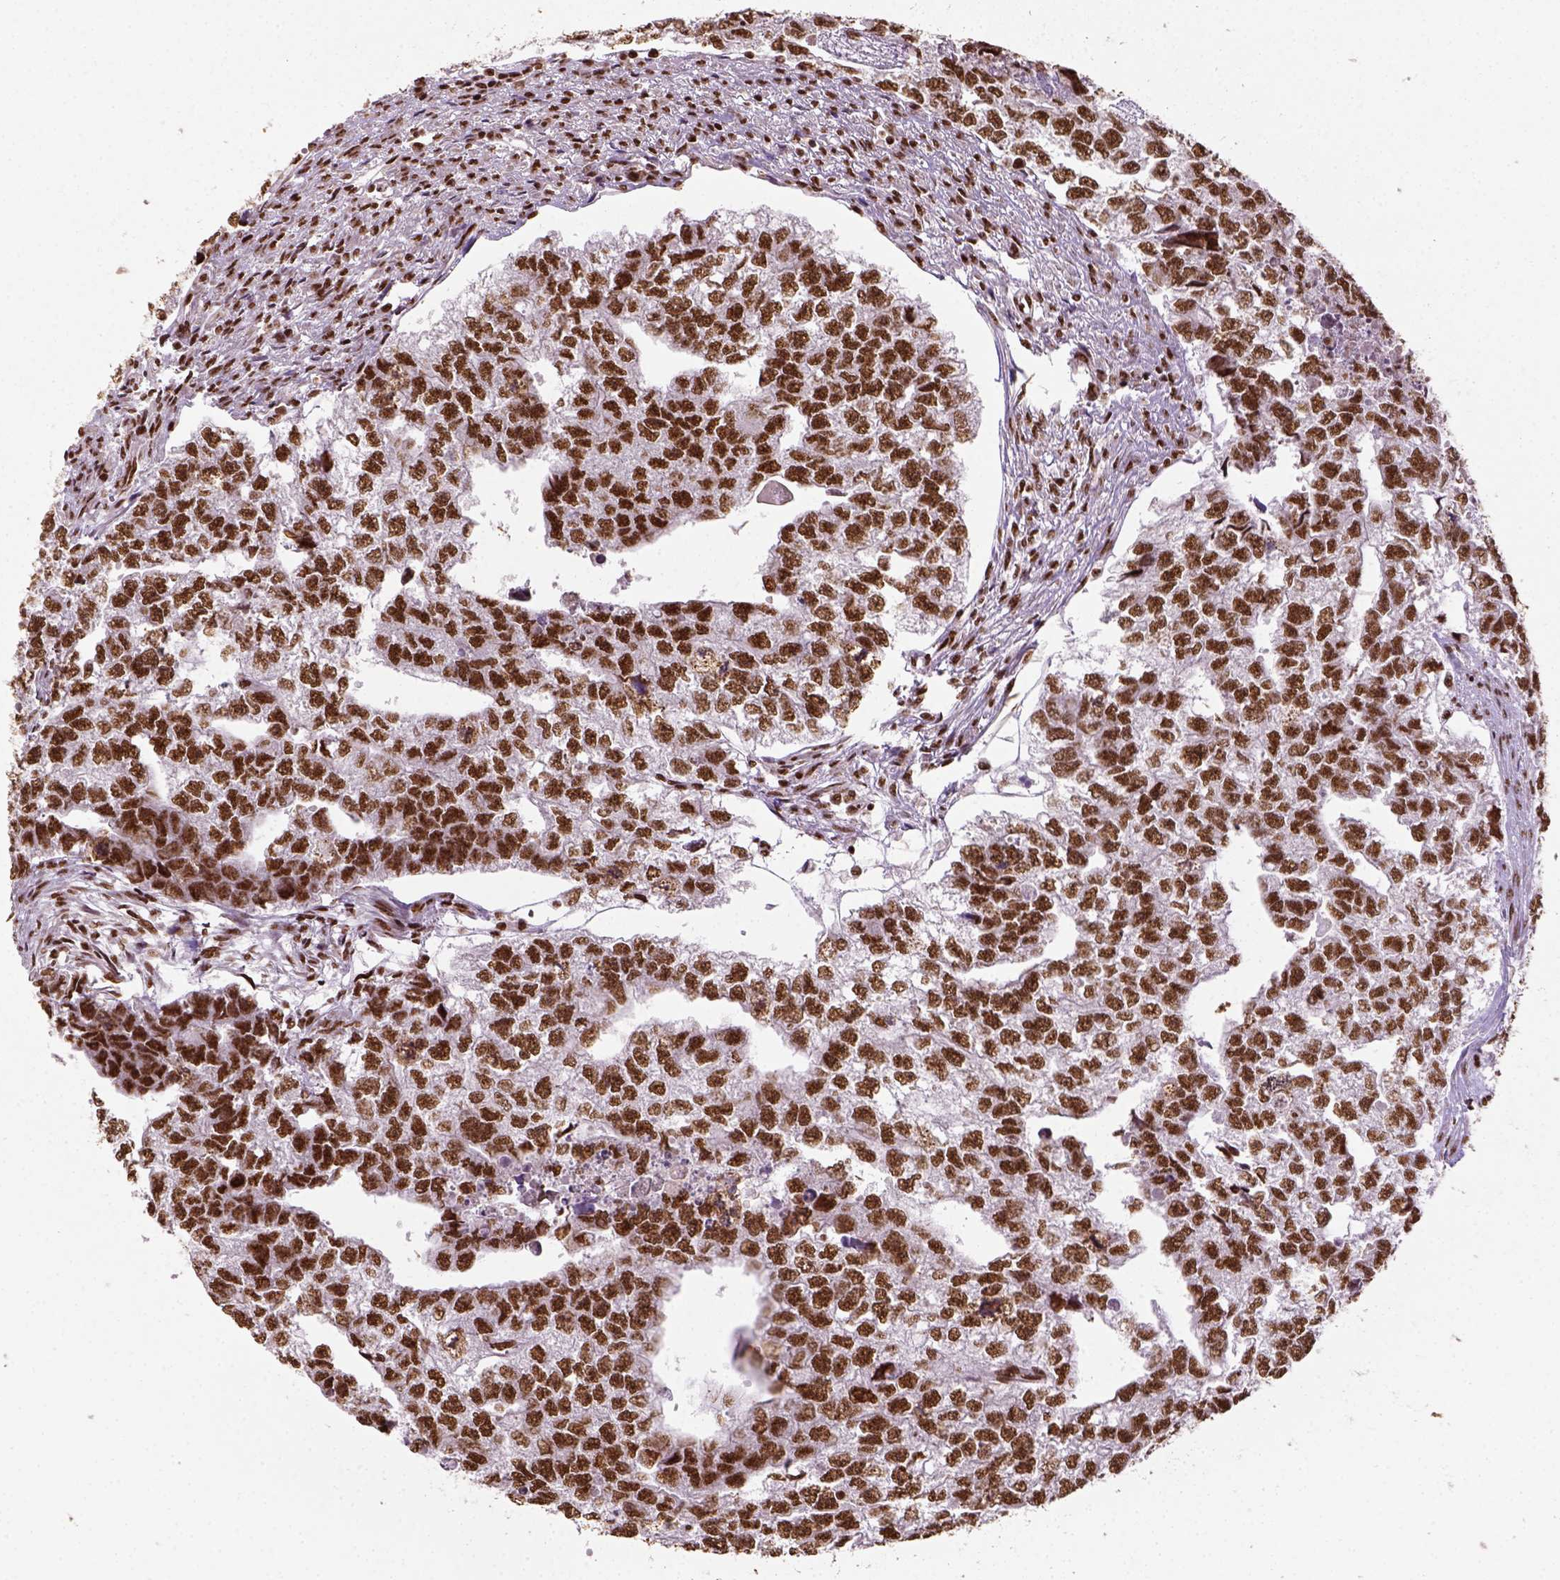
{"staining": {"intensity": "strong", "quantity": ">75%", "location": "nuclear"}, "tissue": "testis cancer", "cell_type": "Tumor cells", "image_type": "cancer", "snomed": [{"axis": "morphology", "description": "Carcinoma, Embryonal, NOS"}, {"axis": "morphology", "description": "Teratoma, malignant, NOS"}, {"axis": "topography", "description": "Testis"}], "caption": "Strong nuclear positivity is seen in approximately >75% of tumor cells in testis malignant teratoma.", "gene": "CCAR1", "patient": {"sex": "male", "age": 44}}